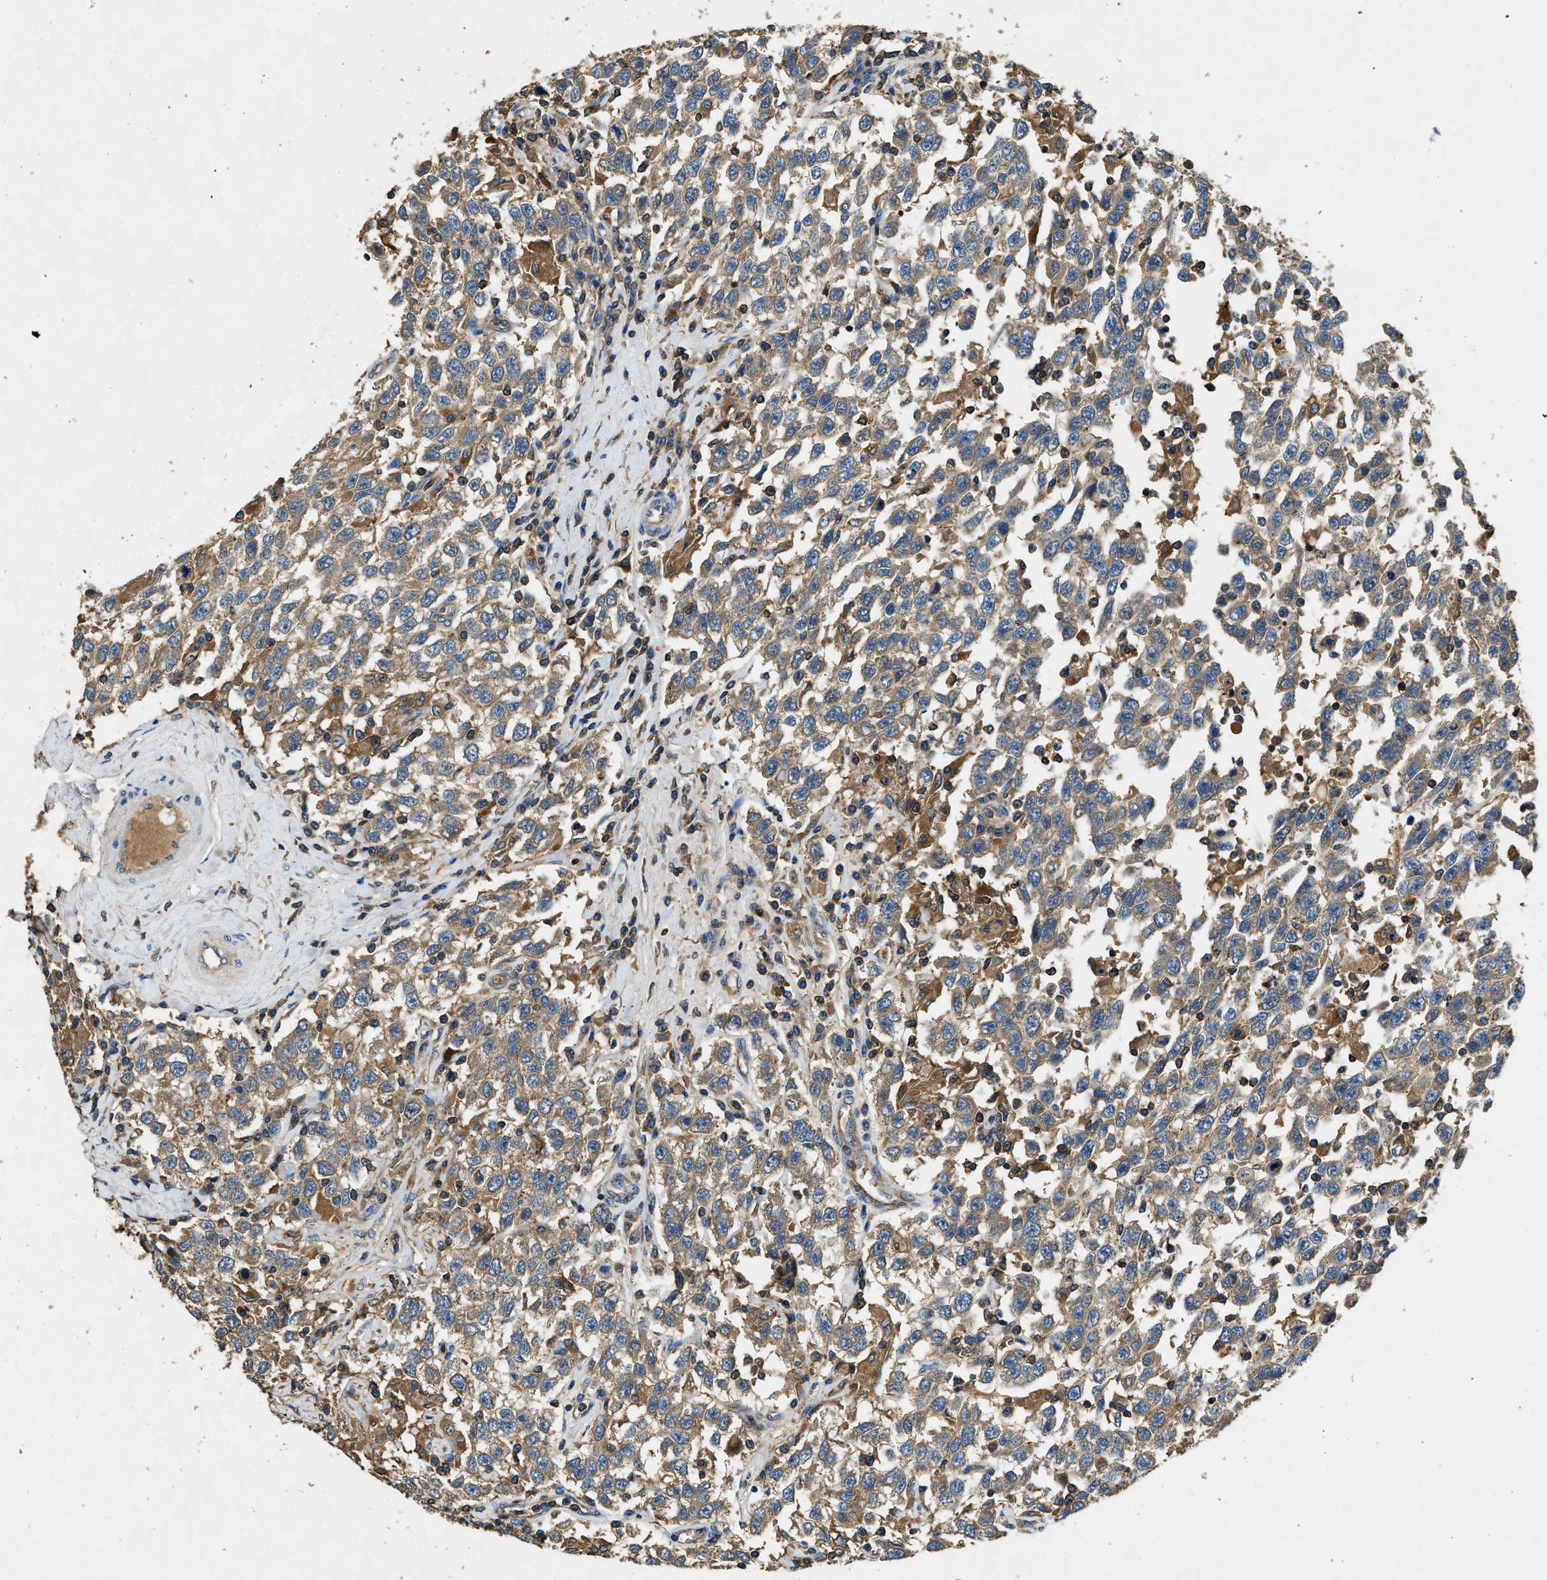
{"staining": {"intensity": "weak", "quantity": ">75%", "location": "cytoplasmic/membranous"}, "tissue": "testis cancer", "cell_type": "Tumor cells", "image_type": "cancer", "snomed": [{"axis": "morphology", "description": "Seminoma, NOS"}, {"axis": "topography", "description": "Testis"}], "caption": "Protein expression analysis of human seminoma (testis) reveals weak cytoplasmic/membranous staining in about >75% of tumor cells.", "gene": "BLOC1S1", "patient": {"sex": "male", "age": 41}}